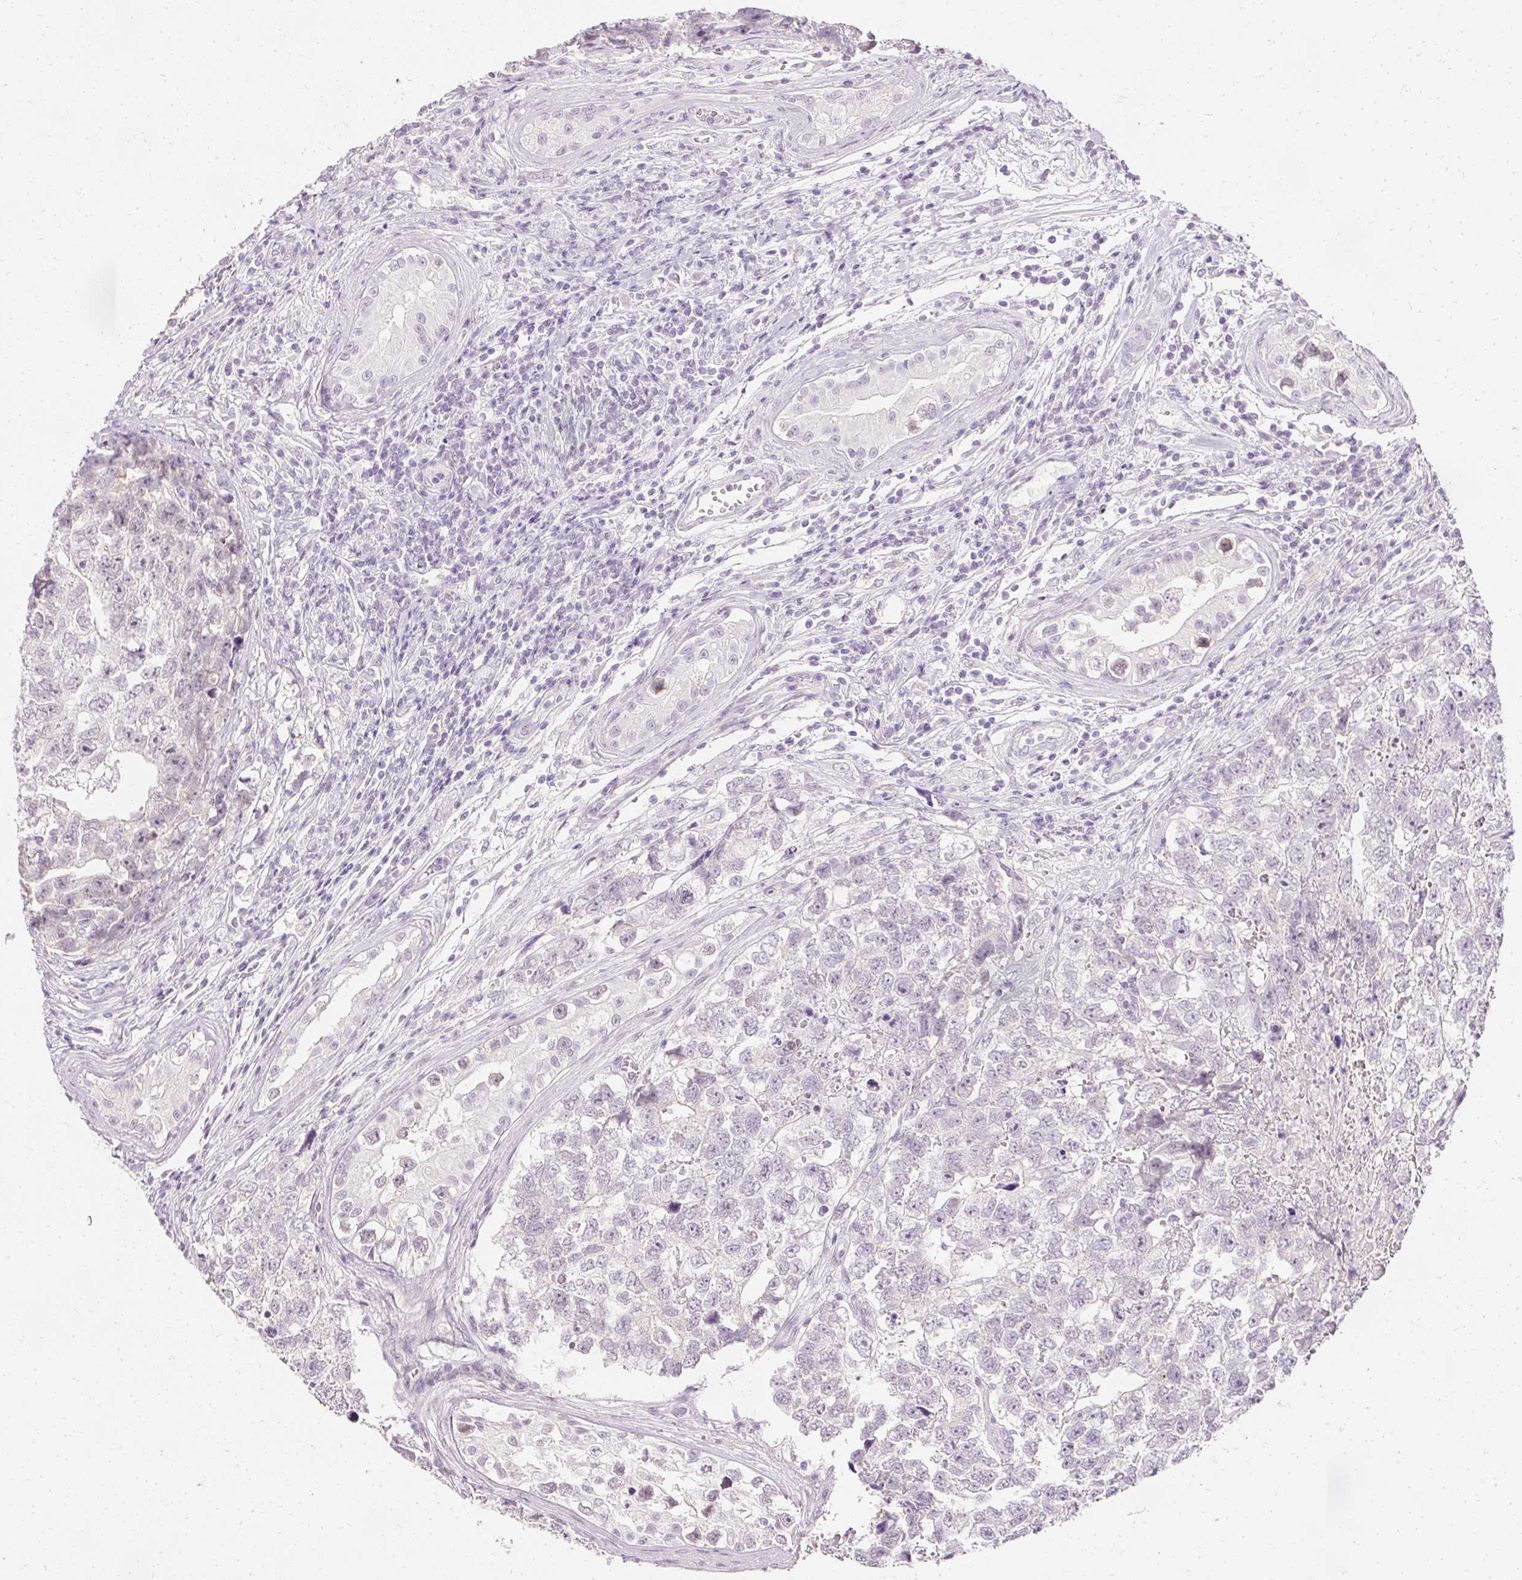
{"staining": {"intensity": "negative", "quantity": "none", "location": "none"}, "tissue": "testis cancer", "cell_type": "Tumor cells", "image_type": "cancer", "snomed": [{"axis": "morphology", "description": "Carcinoma, Embryonal, NOS"}, {"axis": "topography", "description": "Testis"}], "caption": "The photomicrograph demonstrates no significant positivity in tumor cells of testis cancer.", "gene": "ELAVL3", "patient": {"sex": "male", "age": 22}}